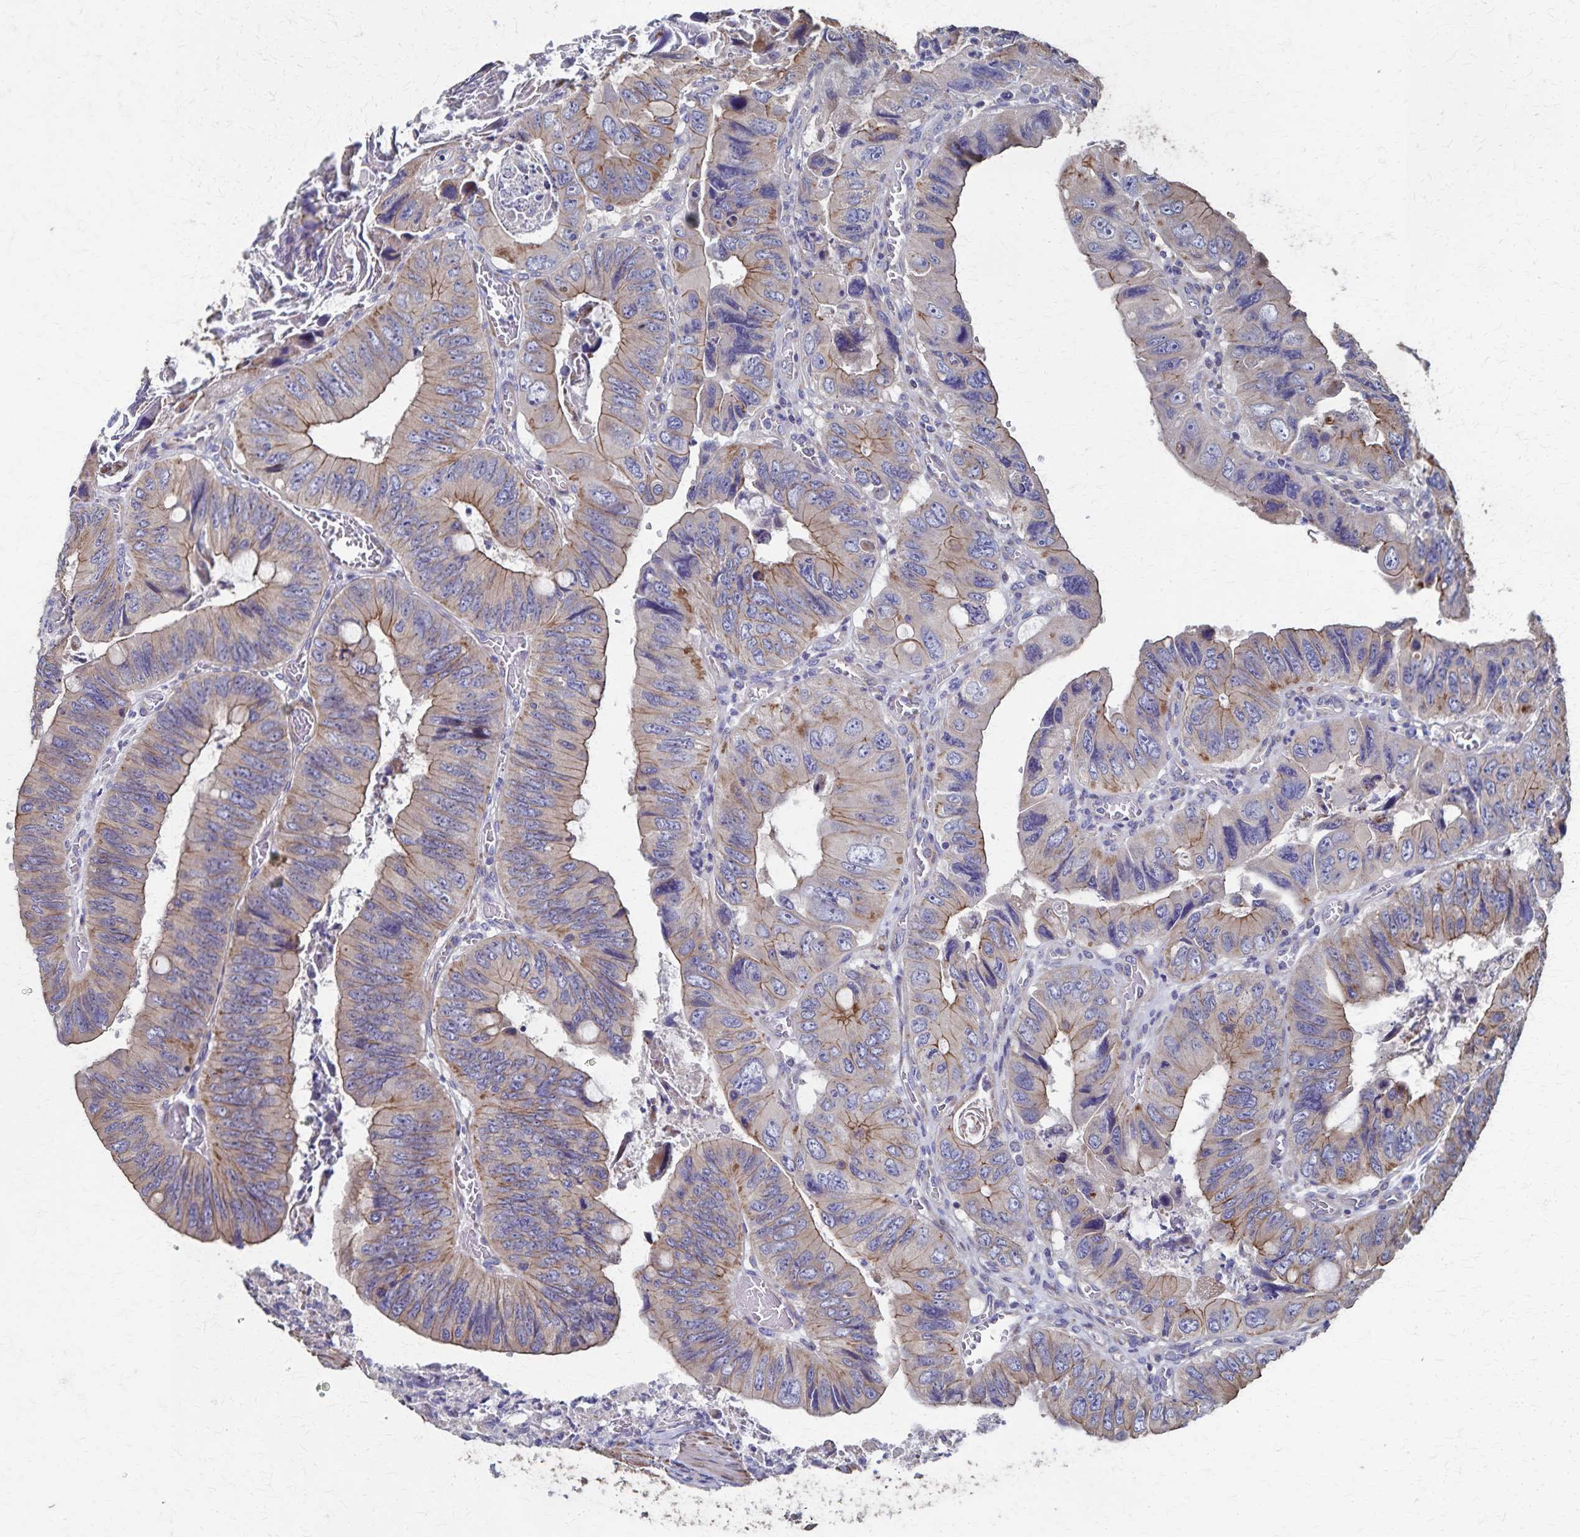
{"staining": {"intensity": "weak", "quantity": "25%-75%", "location": "cytoplasmic/membranous"}, "tissue": "colorectal cancer", "cell_type": "Tumor cells", "image_type": "cancer", "snomed": [{"axis": "morphology", "description": "Adenocarcinoma, NOS"}, {"axis": "topography", "description": "Colon"}], "caption": "Tumor cells show weak cytoplasmic/membranous expression in about 25%-75% of cells in adenocarcinoma (colorectal).", "gene": "PGAP2", "patient": {"sex": "female", "age": 84}}